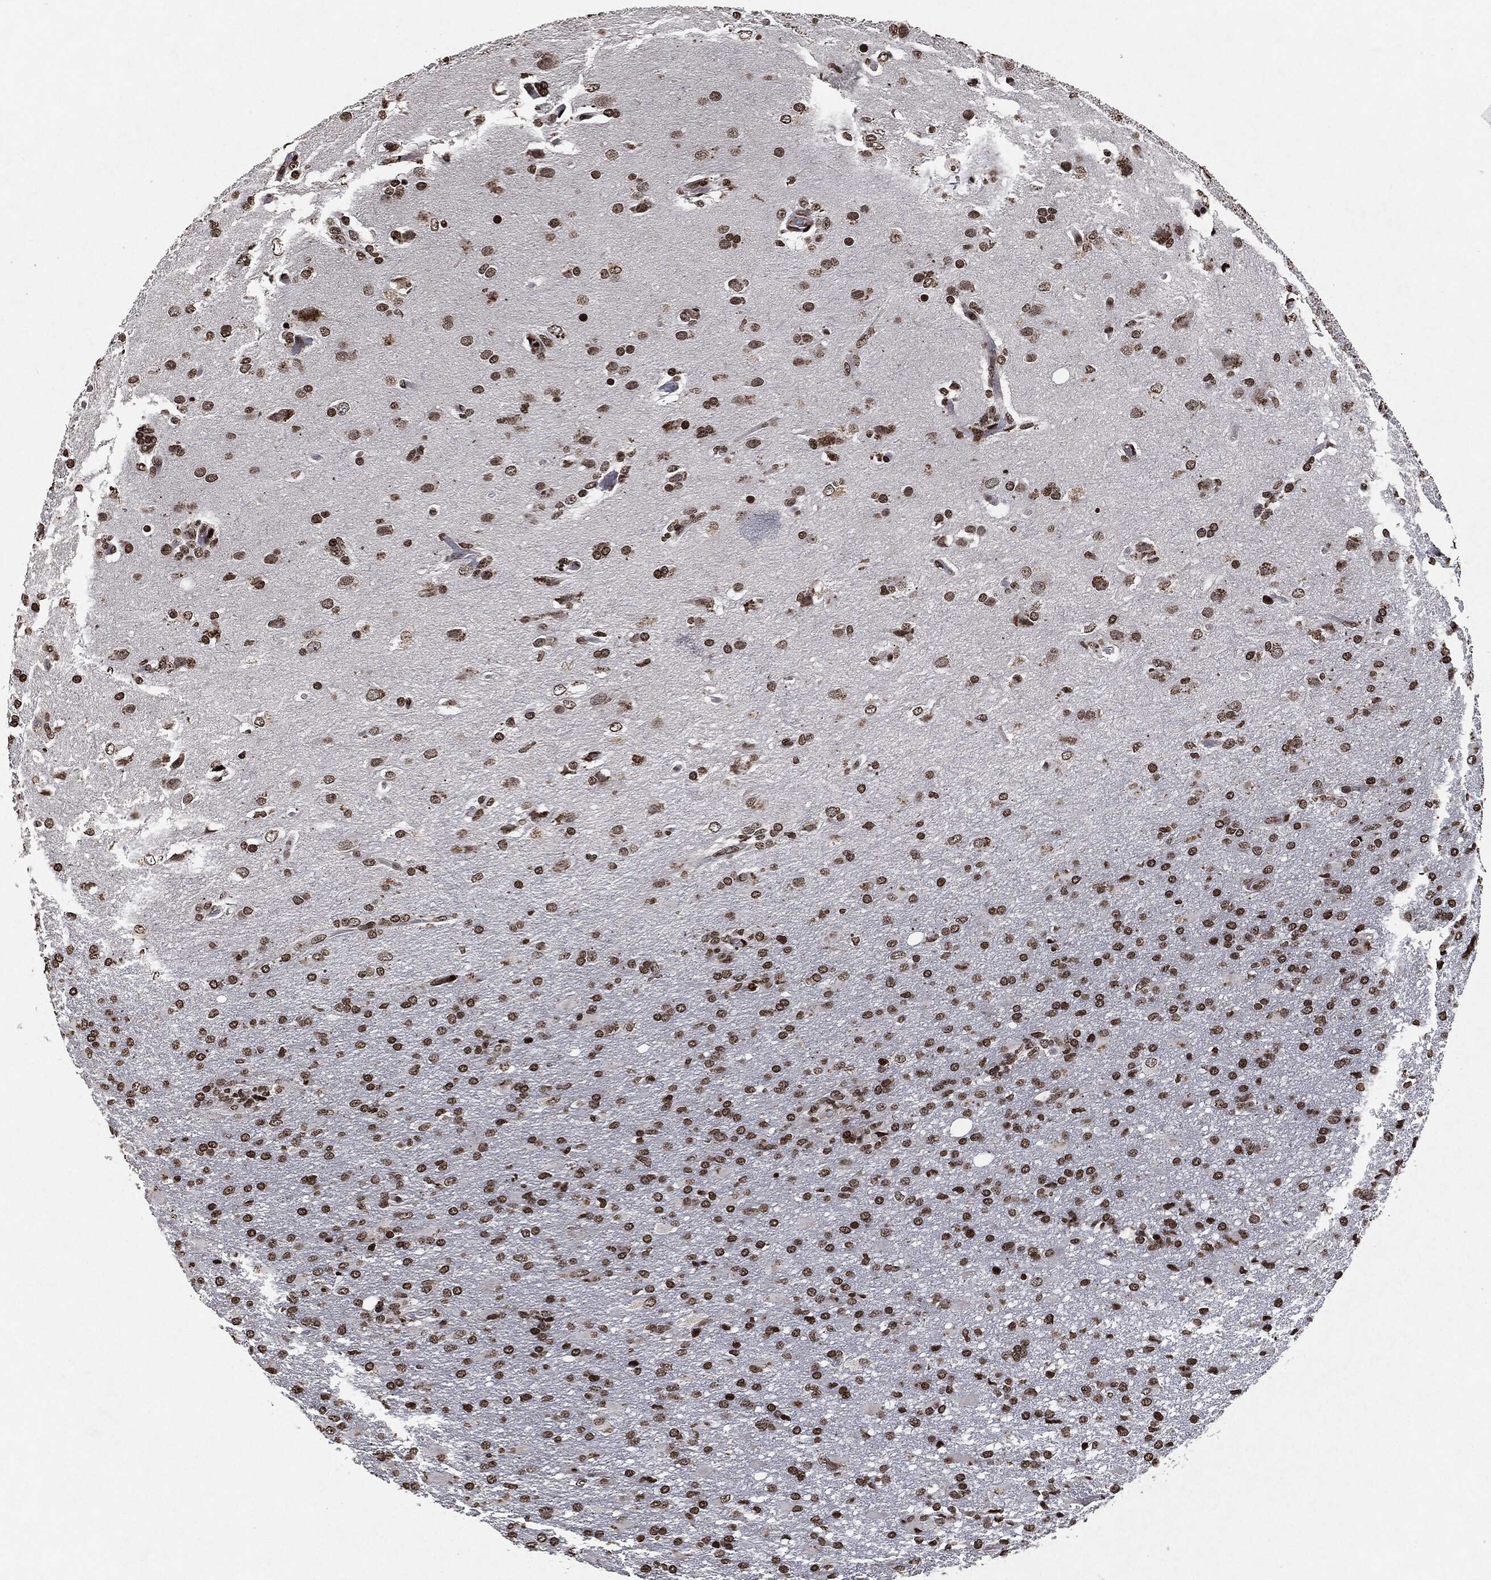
{"staining": {"intensity": "strong", "quantity": ">75%", "location": "nuclear"}, "tissue": "glioma", "cell_type": "Tumor cells", "image_type": "cancer", "snomed": [{"axis": "morphology", "description": "Glioma, malignant, High grade"}, {"axis": "topography", "description": "Brain"}], "caption": "Immunohistochemical staining of human malignant high-grade glioma shows high levels of strong nuclear staining in approximately >75% of tumor cells. (DAB (3,3'-diaminobenzidine) IHC, brown staining for protein, blue staining for nuclei).", "gene": "JUN", "patient": {"sex": "male", "age": 68}}